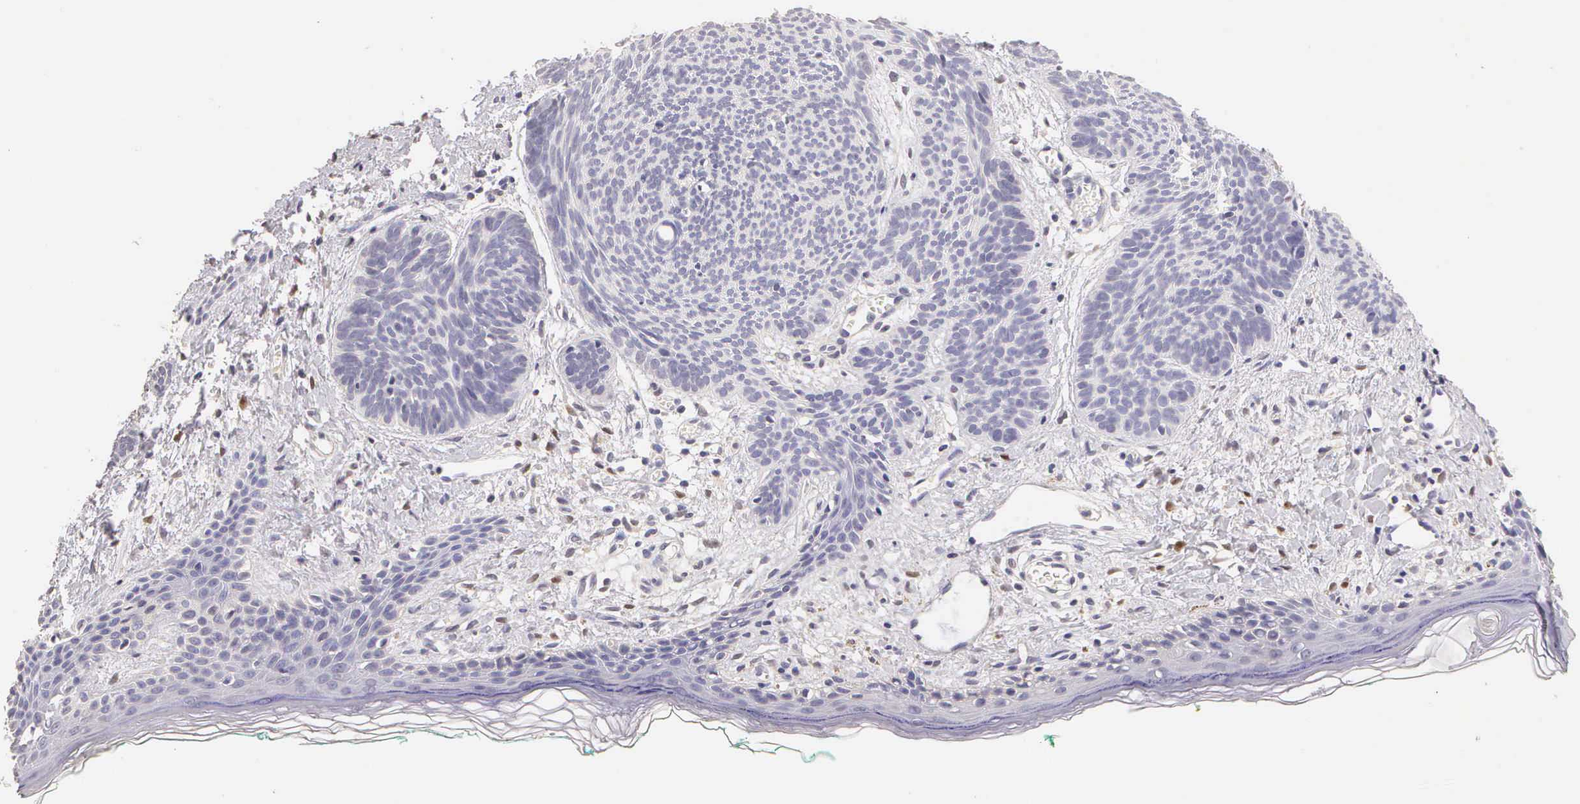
{"staining": {"intensity": "negative", "quantity": "none", "location": "none"}, "tissue": "skin cancer", "cell_type": "Tumor cells", "image_type": "cancer", "snomed": [{"axis": "morphology", "description": "Basal cell carcinoma"}, {"axis": "topography", "description": "Skin"}], "caption": "A micrograph of skin basal cell carcinoma stained for a protein demonstrates no brown staining in tumor cells. The staining is performed using DAB (3,3'-diaminobenzidine) brown chromogen with nuclei counter-stained in using hematoxylin.", "gene": "ESR1", "patient": {"sex": "female", "age": 81}}